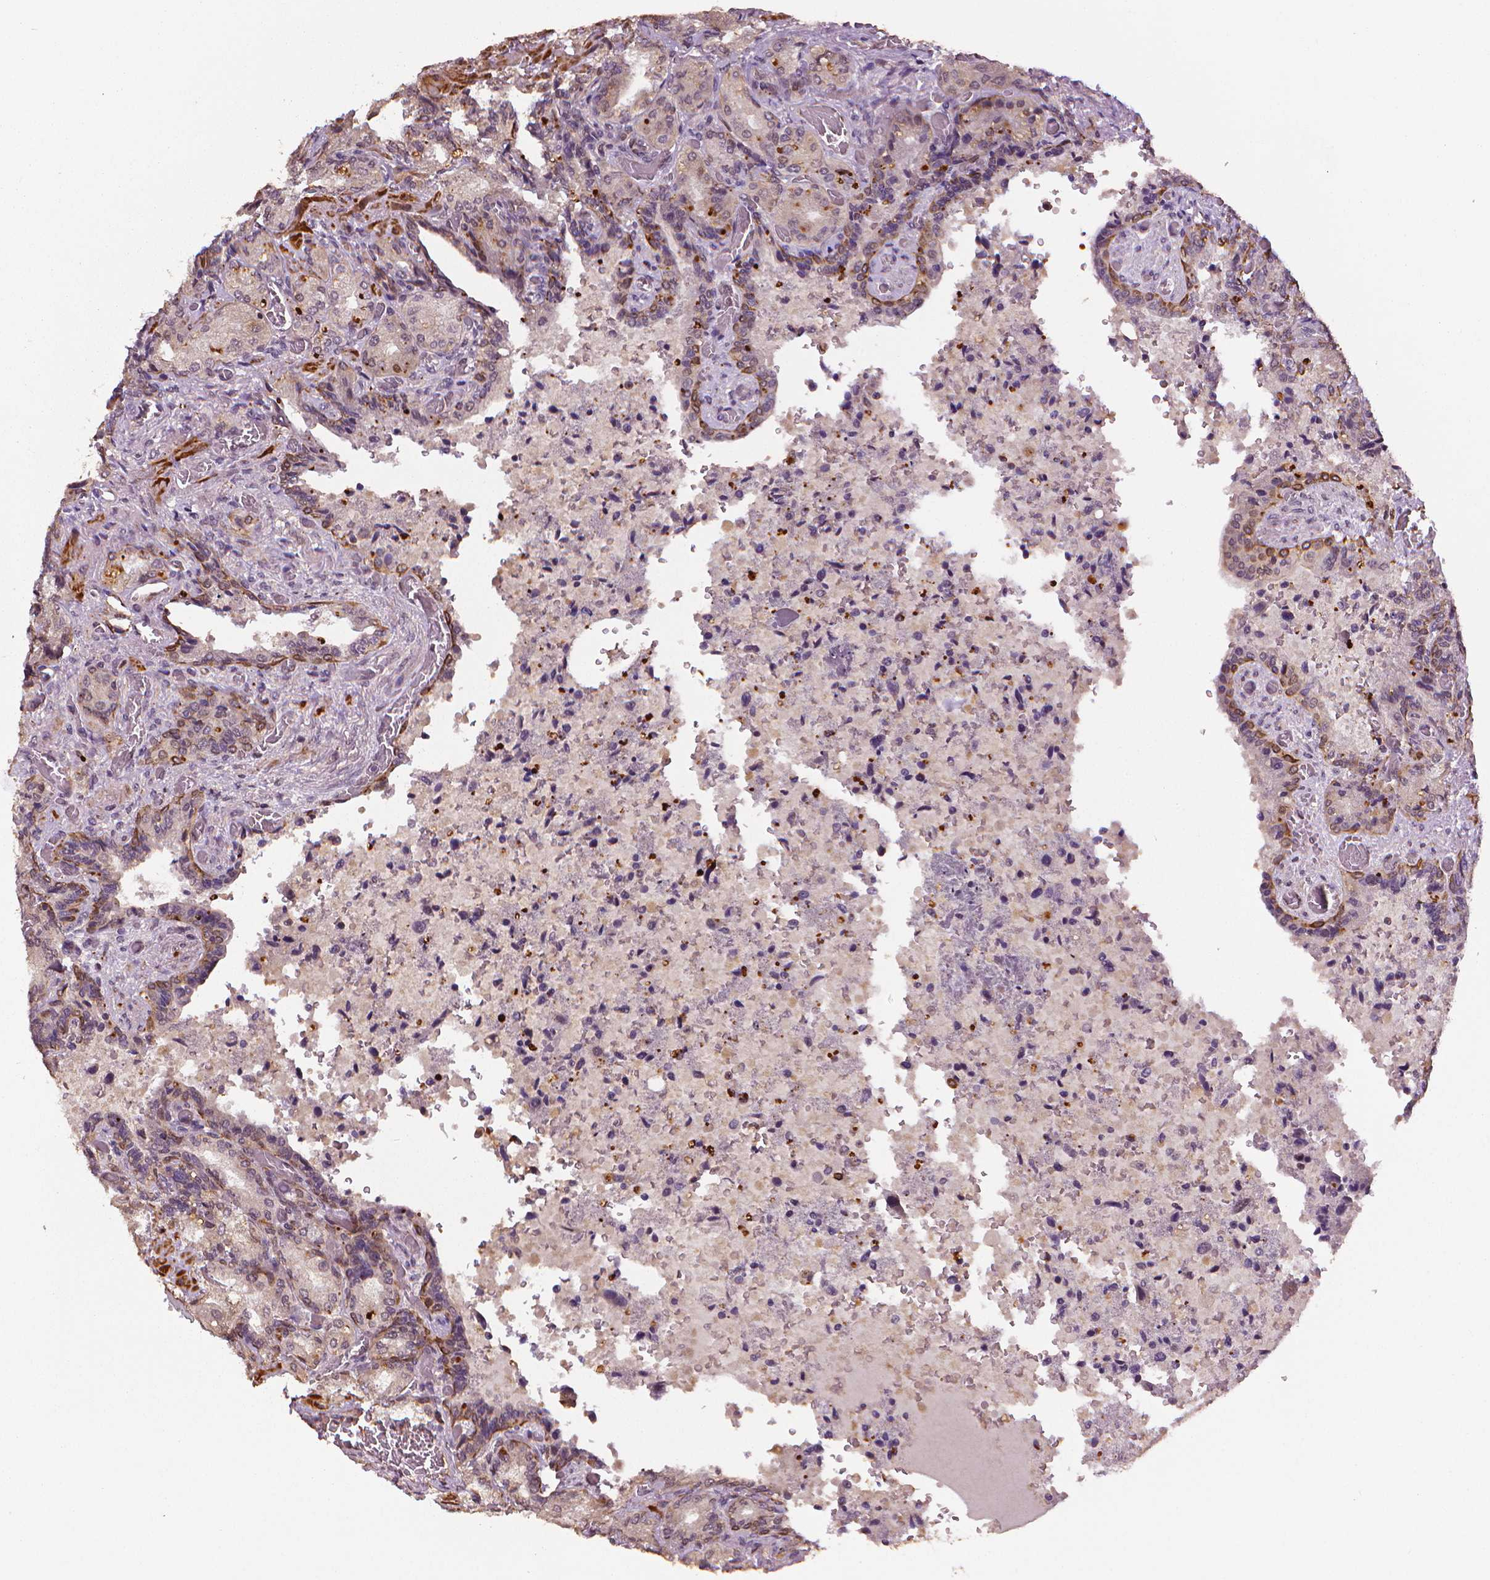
{"staining": {"intensity": "strong", "quantity": "25%-75%", "location": "cytoplasmic/membranous"}, "tissue": "seminal vesicle", "cell_type": "Glandular cells", "image_type": "normal", "snomed": [{"axis": "morphology", "description": "Normal tissue, NOS"}, {"axis": "topography", "description": "Seminal veicle"}], "caption": "Protein expression by immunohistochemistry exhibits strong cytoplasmic/membranous positivity in about 25%-75% of glandular cells in unremarkable seminal vesicle.", "gene": "STAT3", "patient": {"sex": "male", "age": 68}}